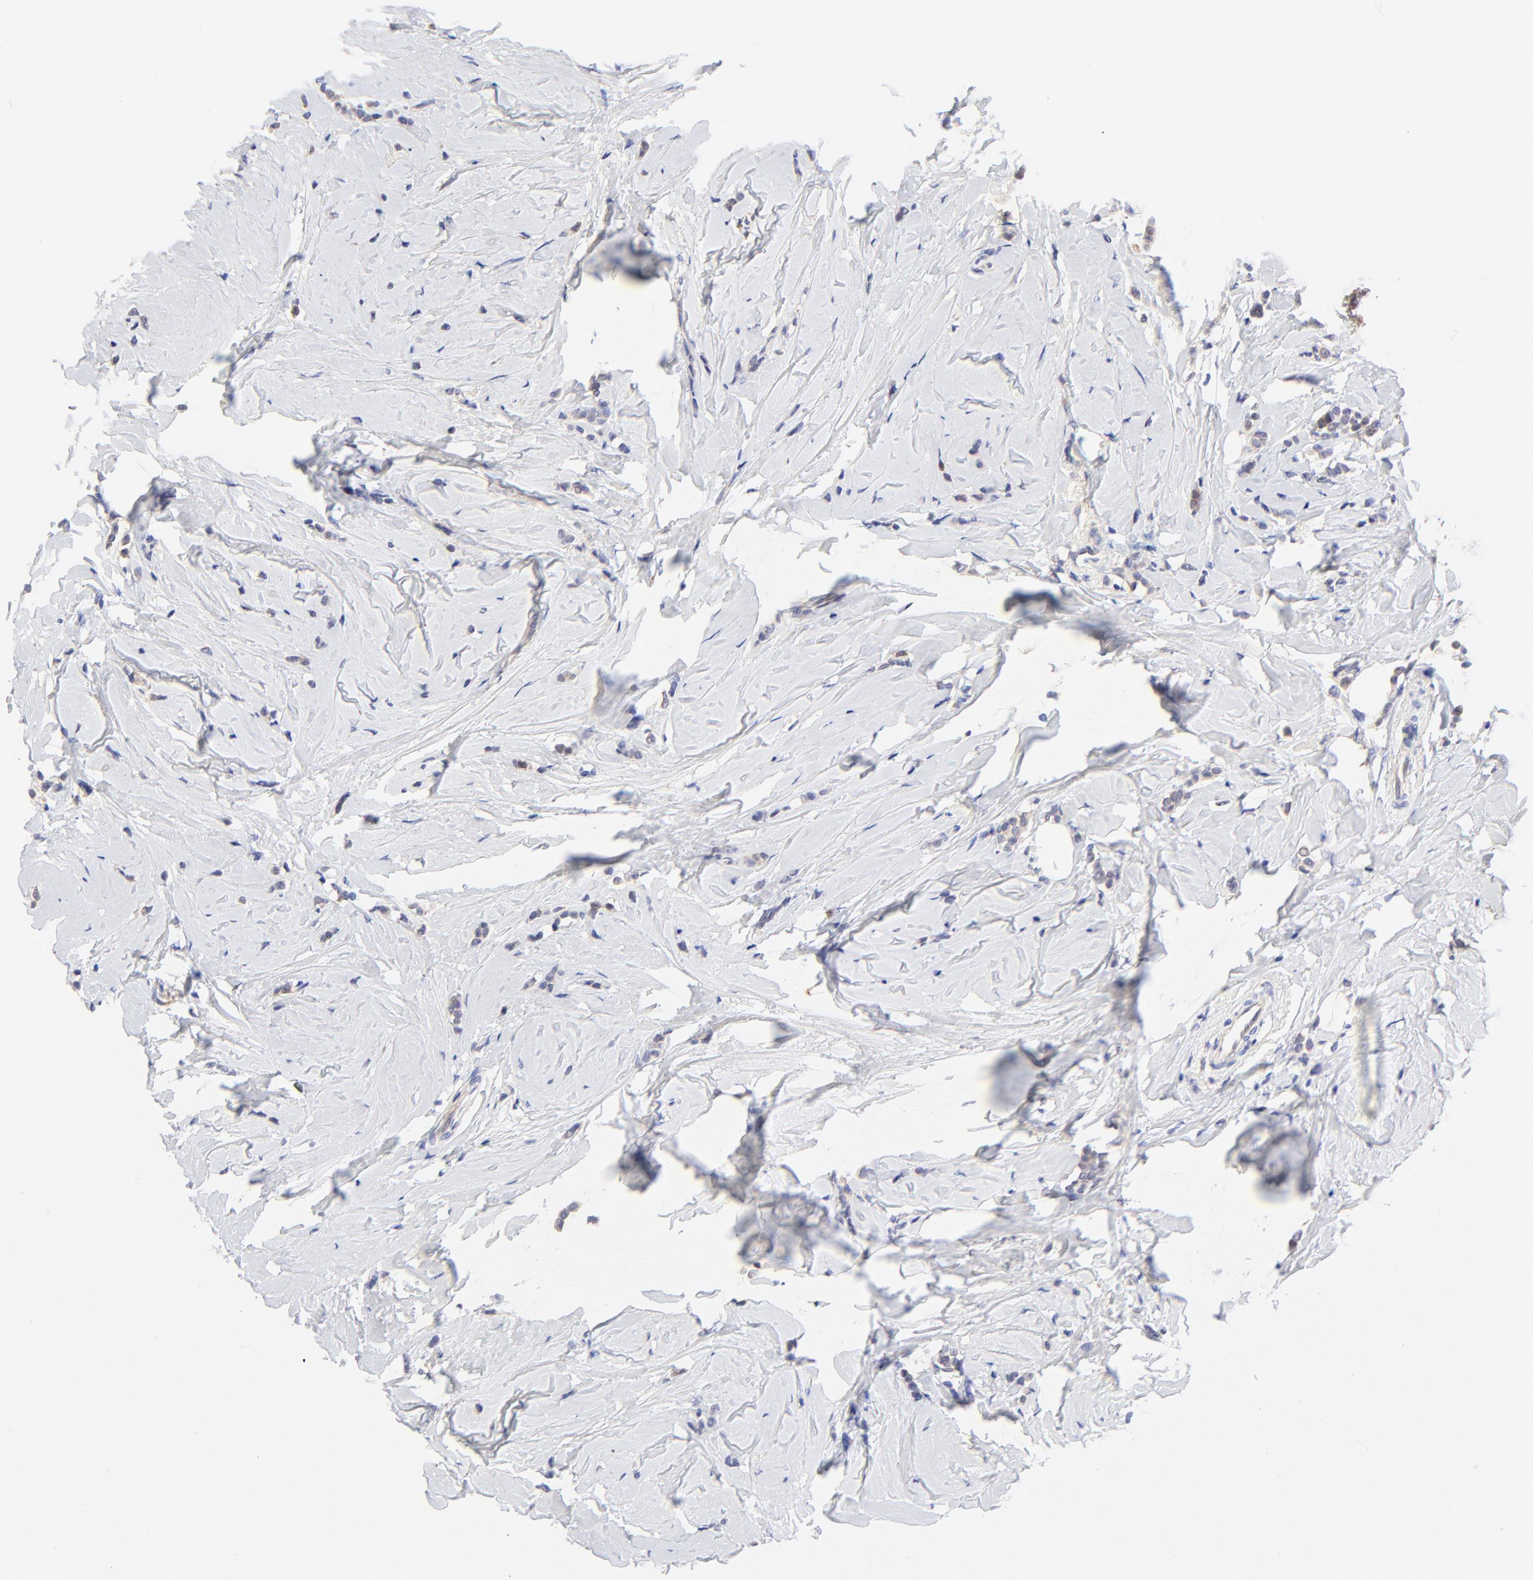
{"staining": {"intensity": "moderate", "quantity": ">75%", "location": "cytoplasmic/membranous"}, "tissue": "breast cancer", "cell_type": "Tumor cells", "image_type": "cancer", "snomed": [{"axis": "morphology", "description": "Lobular carcinoma"}, {"axis": "topography", "description": "Breast"}], "caption": "Protein staining exhibits moderate cytoplasmic/membranous expression in about >75% of tumor cells in breast cancer. The staining was performed using DAB to visualize the protein expression in brown, while the nuclei were stained in blue with hematoxylin (Magnification: 20x).", "gene": "PTK7", "patient": {"sex": "female", "age": 64}}